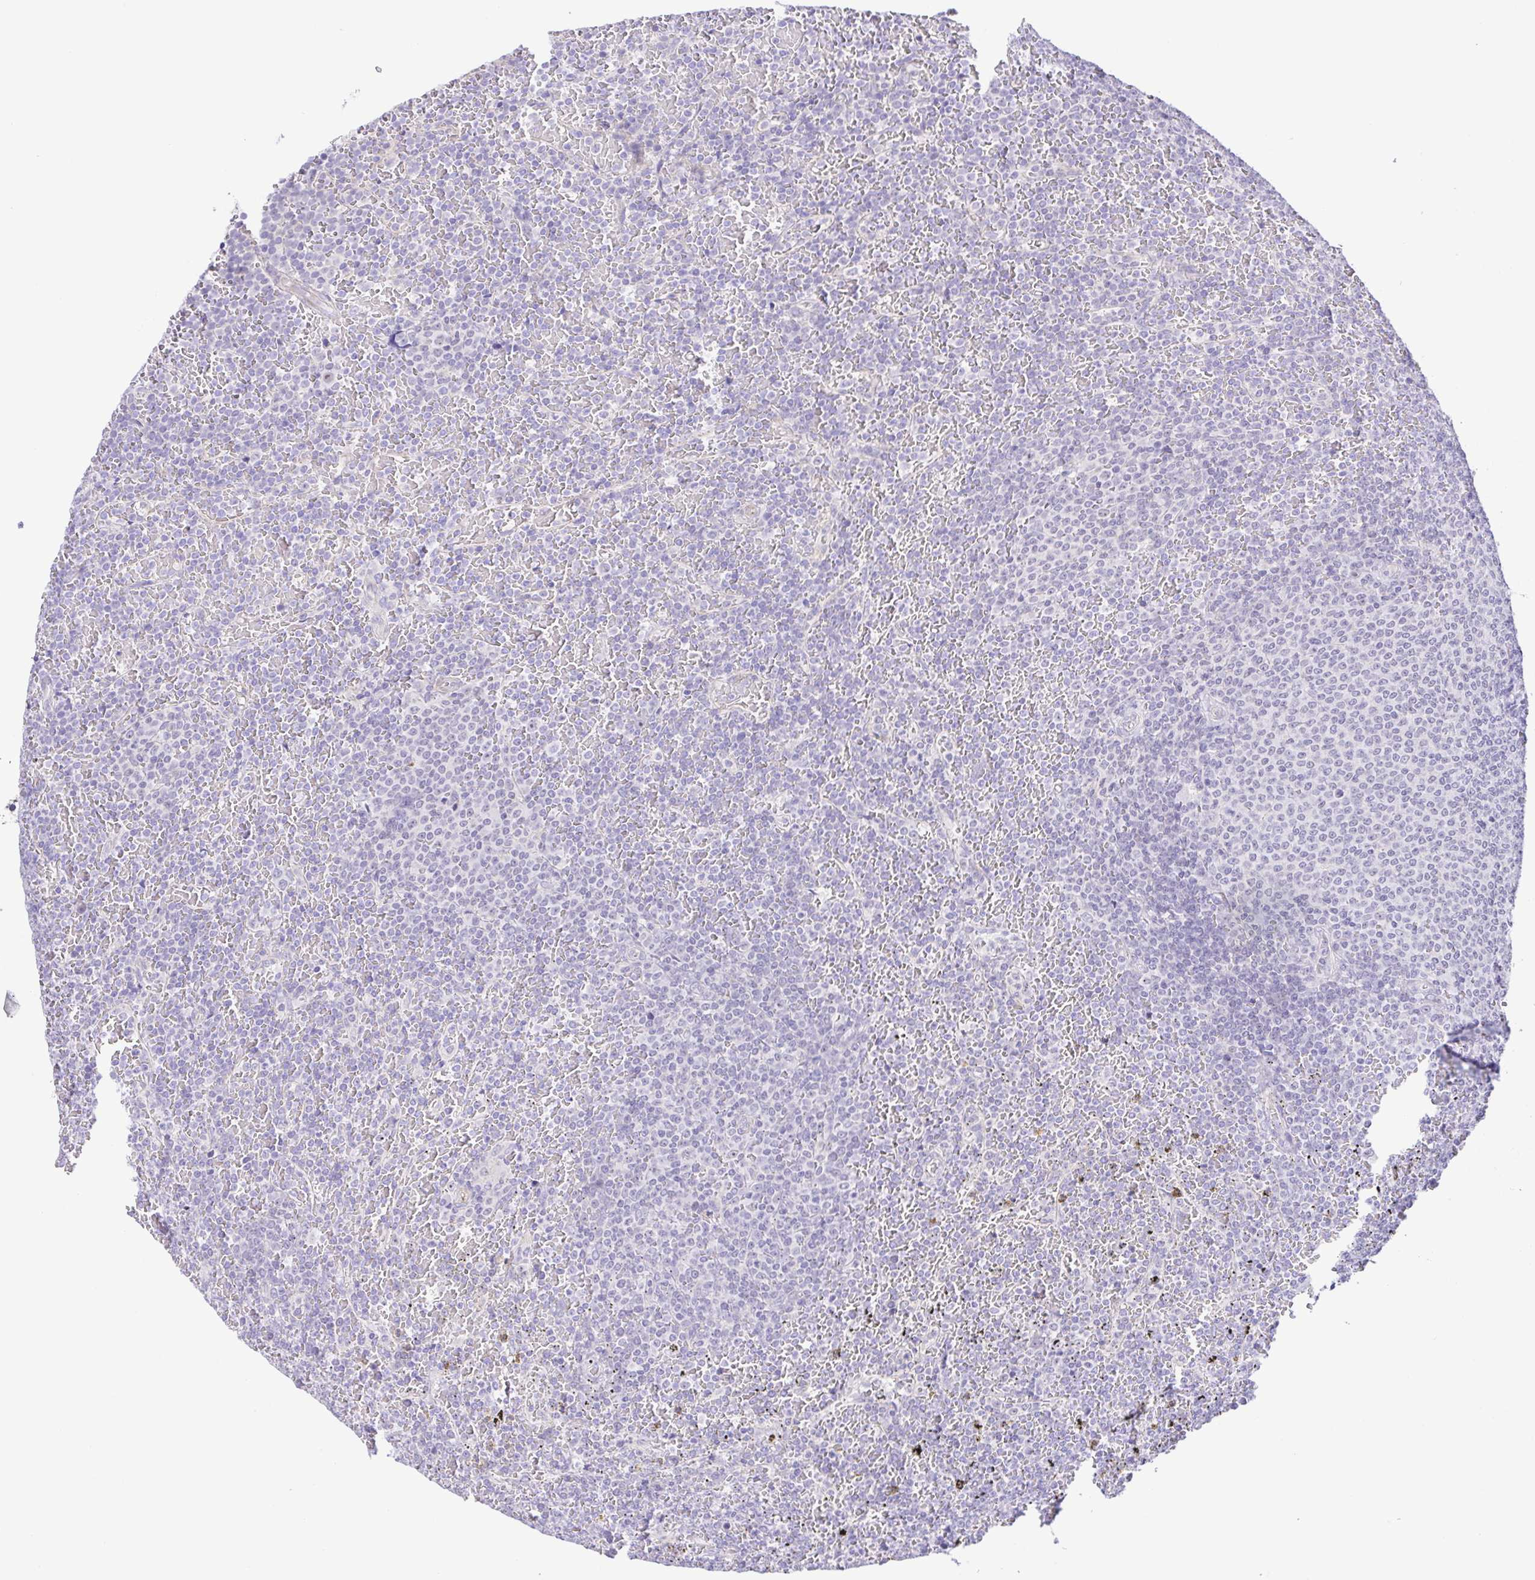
{"staining": {"intensity": "negative", "quantity": "none", "location": "none"}, "tissue": "lymphoma", "cell_type": "Tumor cells", "image_type": "cancer", "snomed": [{"axis": "morphology", "description": "Malignant lymphoma, non-Hodgkin's type, Low grade"}, {"axis": "topography", "description": "Spleen"}], "caption": "IHC image of neoplastic tissue: human lymphoma stained with DAB (3,3'-diaminobenzidine) displays no significant protein positivity in tumor cells.", "gene": "DCLK2", "patient": {"sex": "female", "age": 77}}